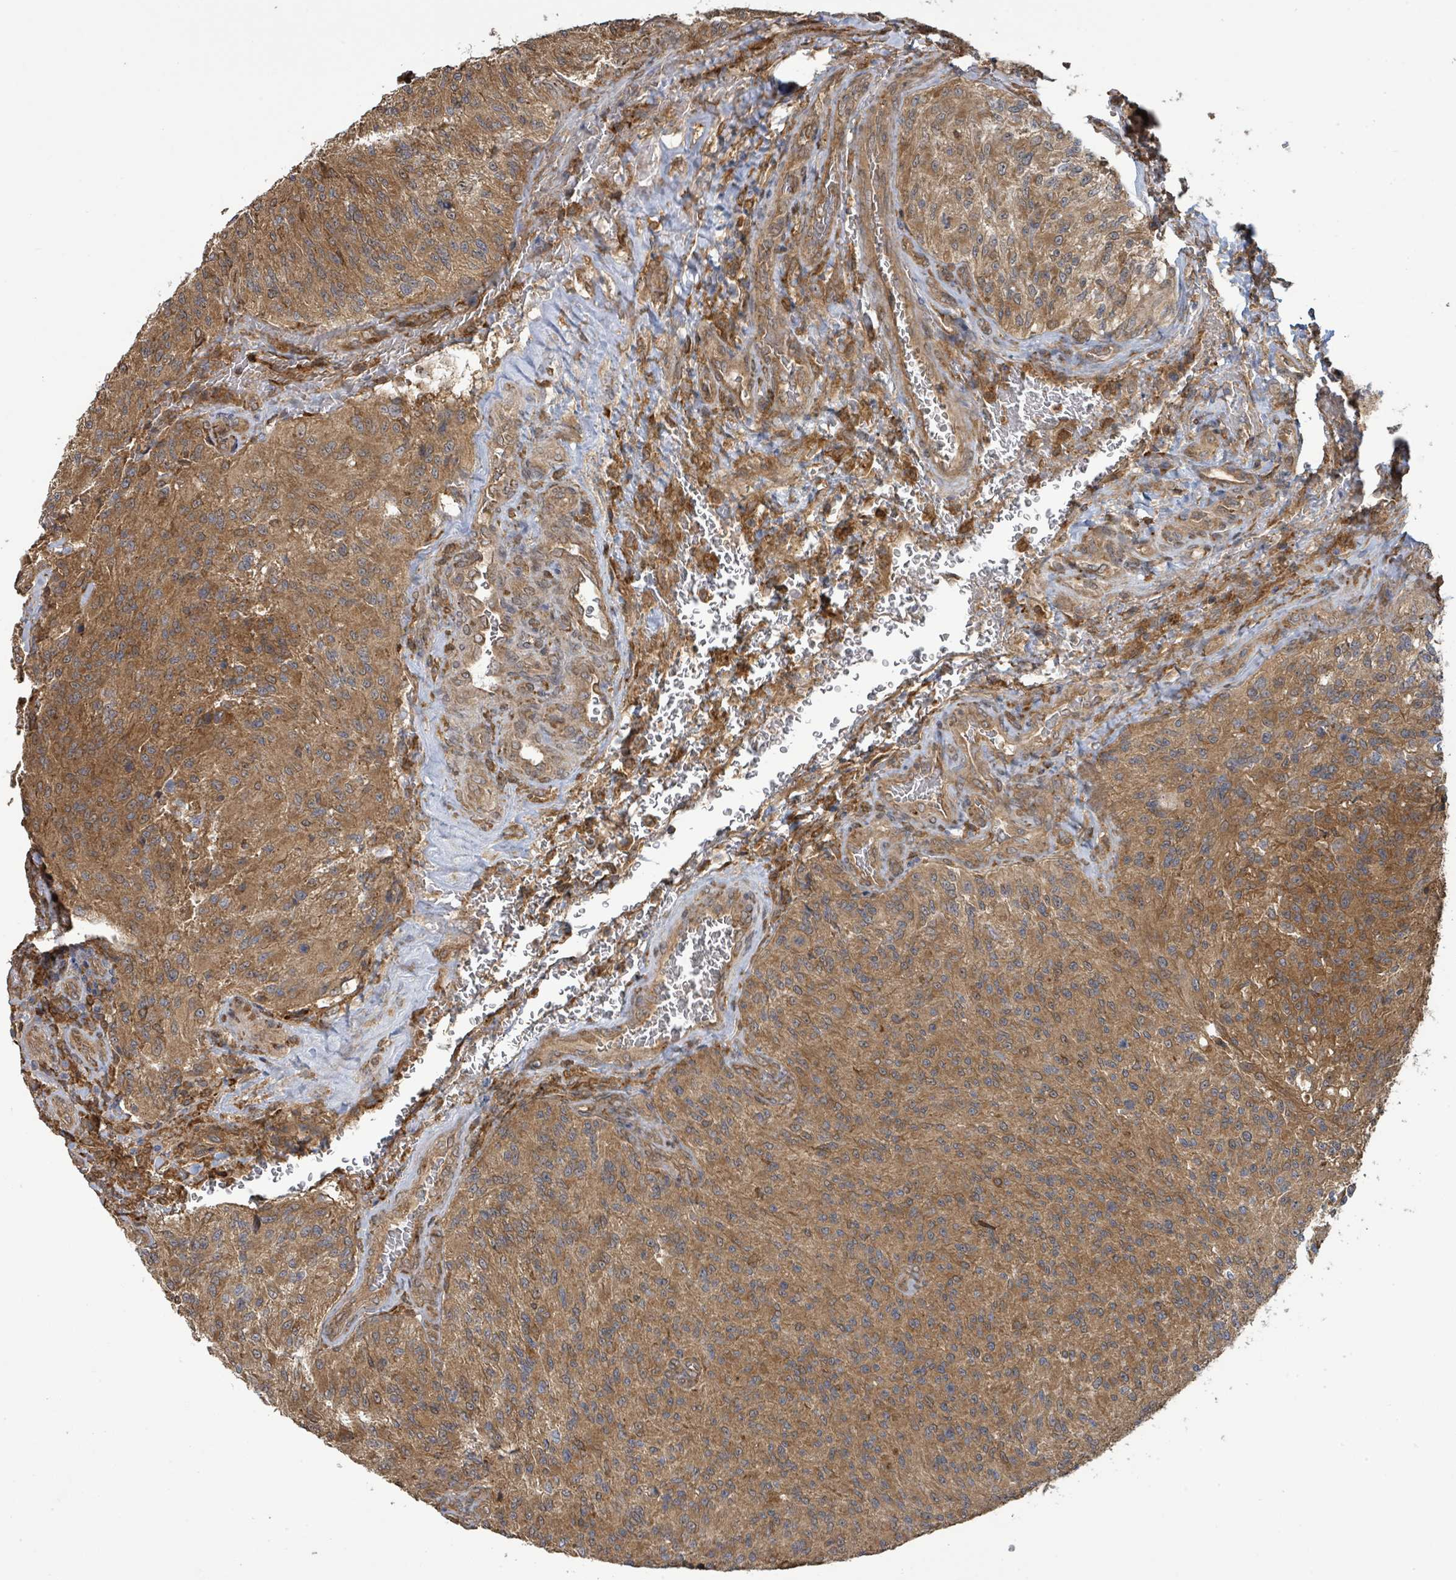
{"staining": {"intensity": "moderate", "quantity": ">75%", "location": "cytoplasmic/membranous"}, "tissue": "glioma", "cell_type": "Tumor cells", "image_type": "cancer", "snomed": [{"axis": "morphology", "description": "Normal tissue, NOS"}, {"axis": "morphology", "description": "Glioma, malignant, High grade"}, {"axis": "topography", "description": "Cerebral cortex"}], "caption": "Human glioma stained with a protein marker reveals moderate staining in tumor cells.", "gene": "ARPIN", "patient": {"sex": "male", "age": 56}}